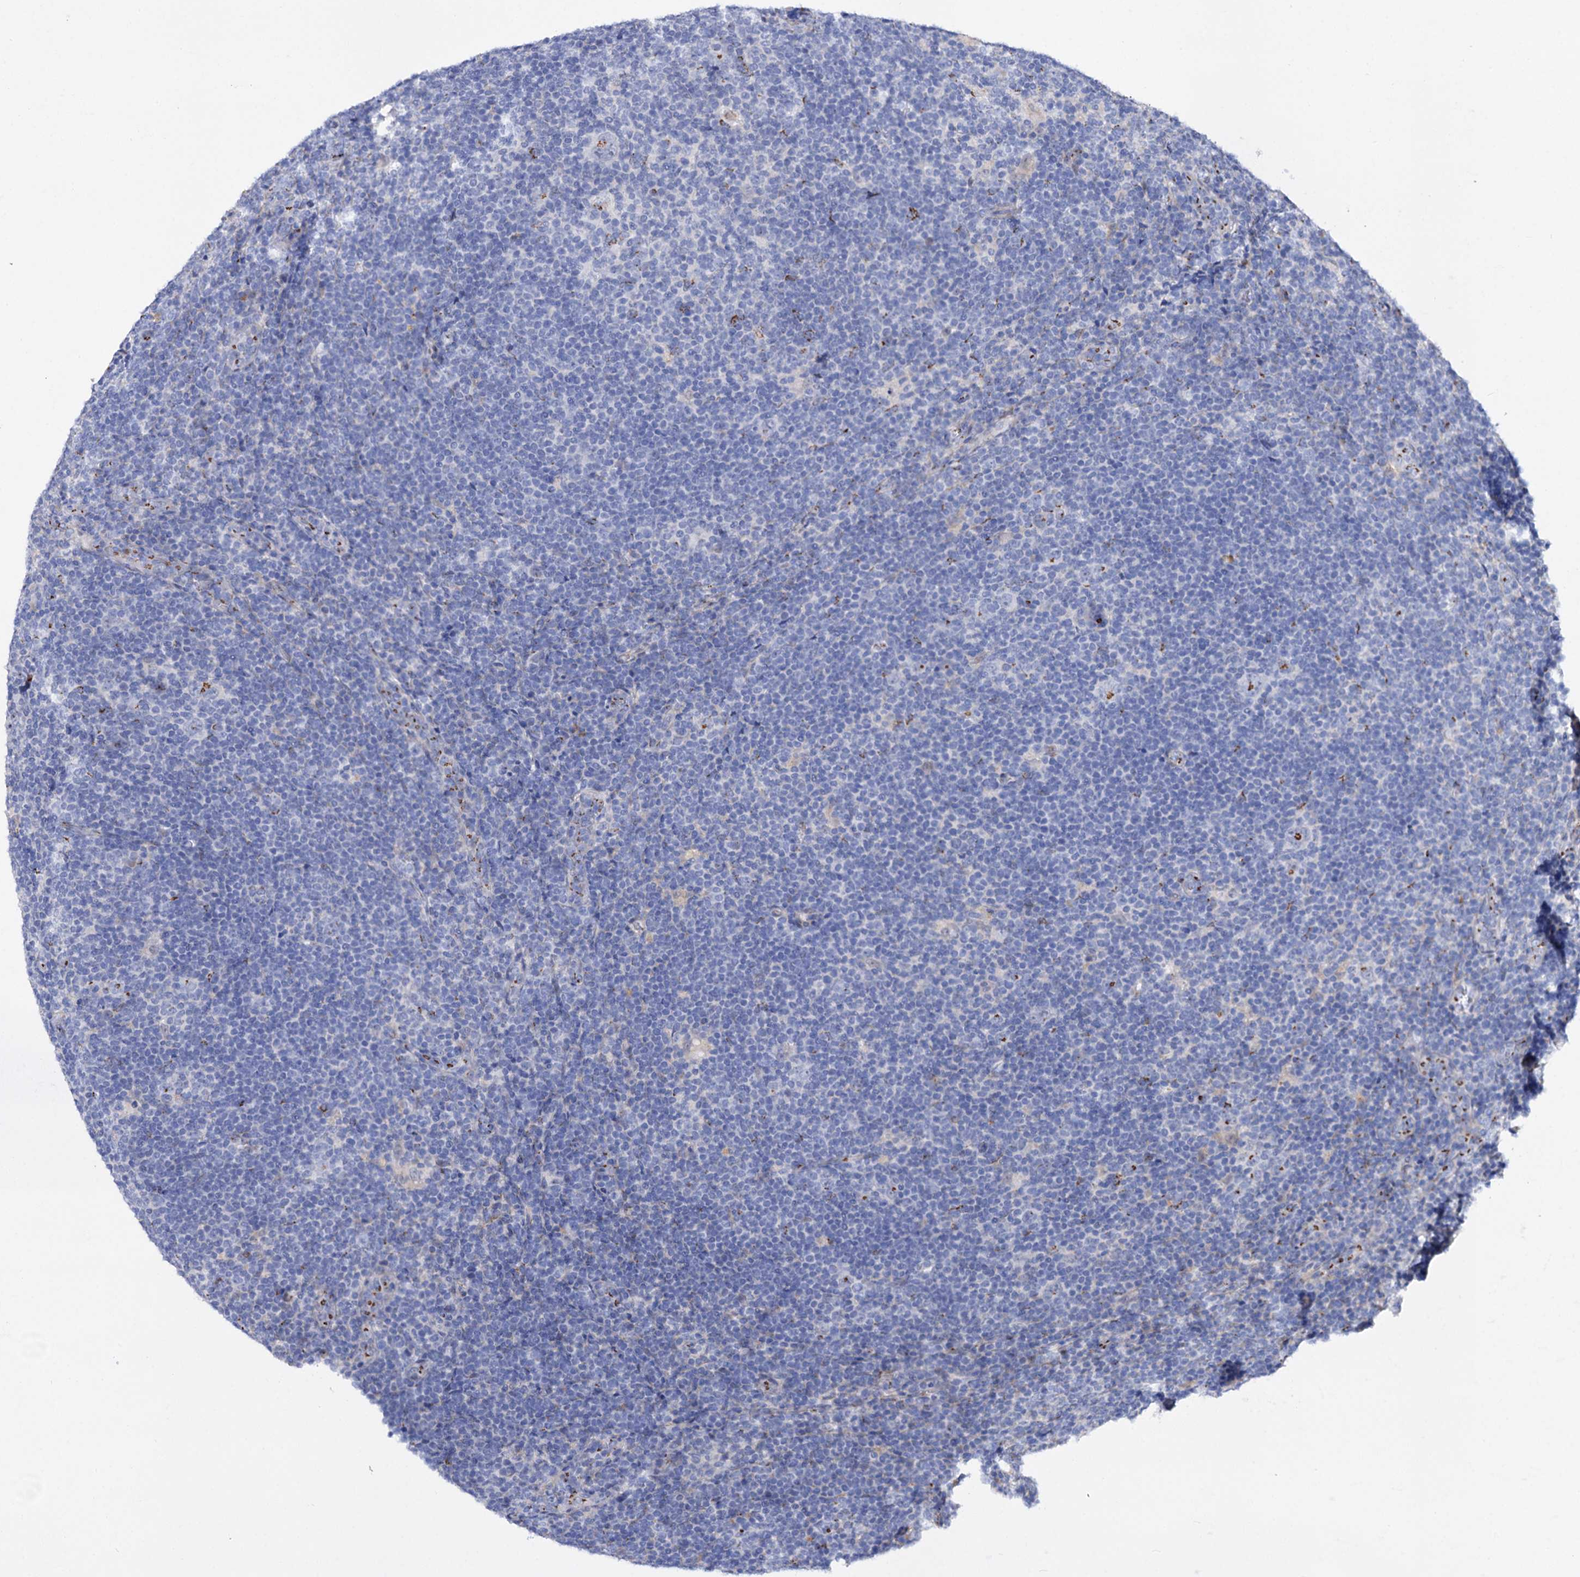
{"staining": {"intensity": "moderate", "quantity": ">75%", "location": "cytoplasmic/membranous"}, "tissue": "lymphoma", "cell_type": "Tumor cells", "image_type": "cancer", "snomed": [{"axis": "morphology", "description": "Hodgkin's disease, NOS"}, {"axis": "topography", "description": "Lymph node"}], "caption": "The immunohistochemical stain labels moderate cytoplasmic/membranous staining in tumor cells of Hodgkin's disease tissue.", "gene": "C11orf96", "patient": {"sex": "female", "age": 57}}